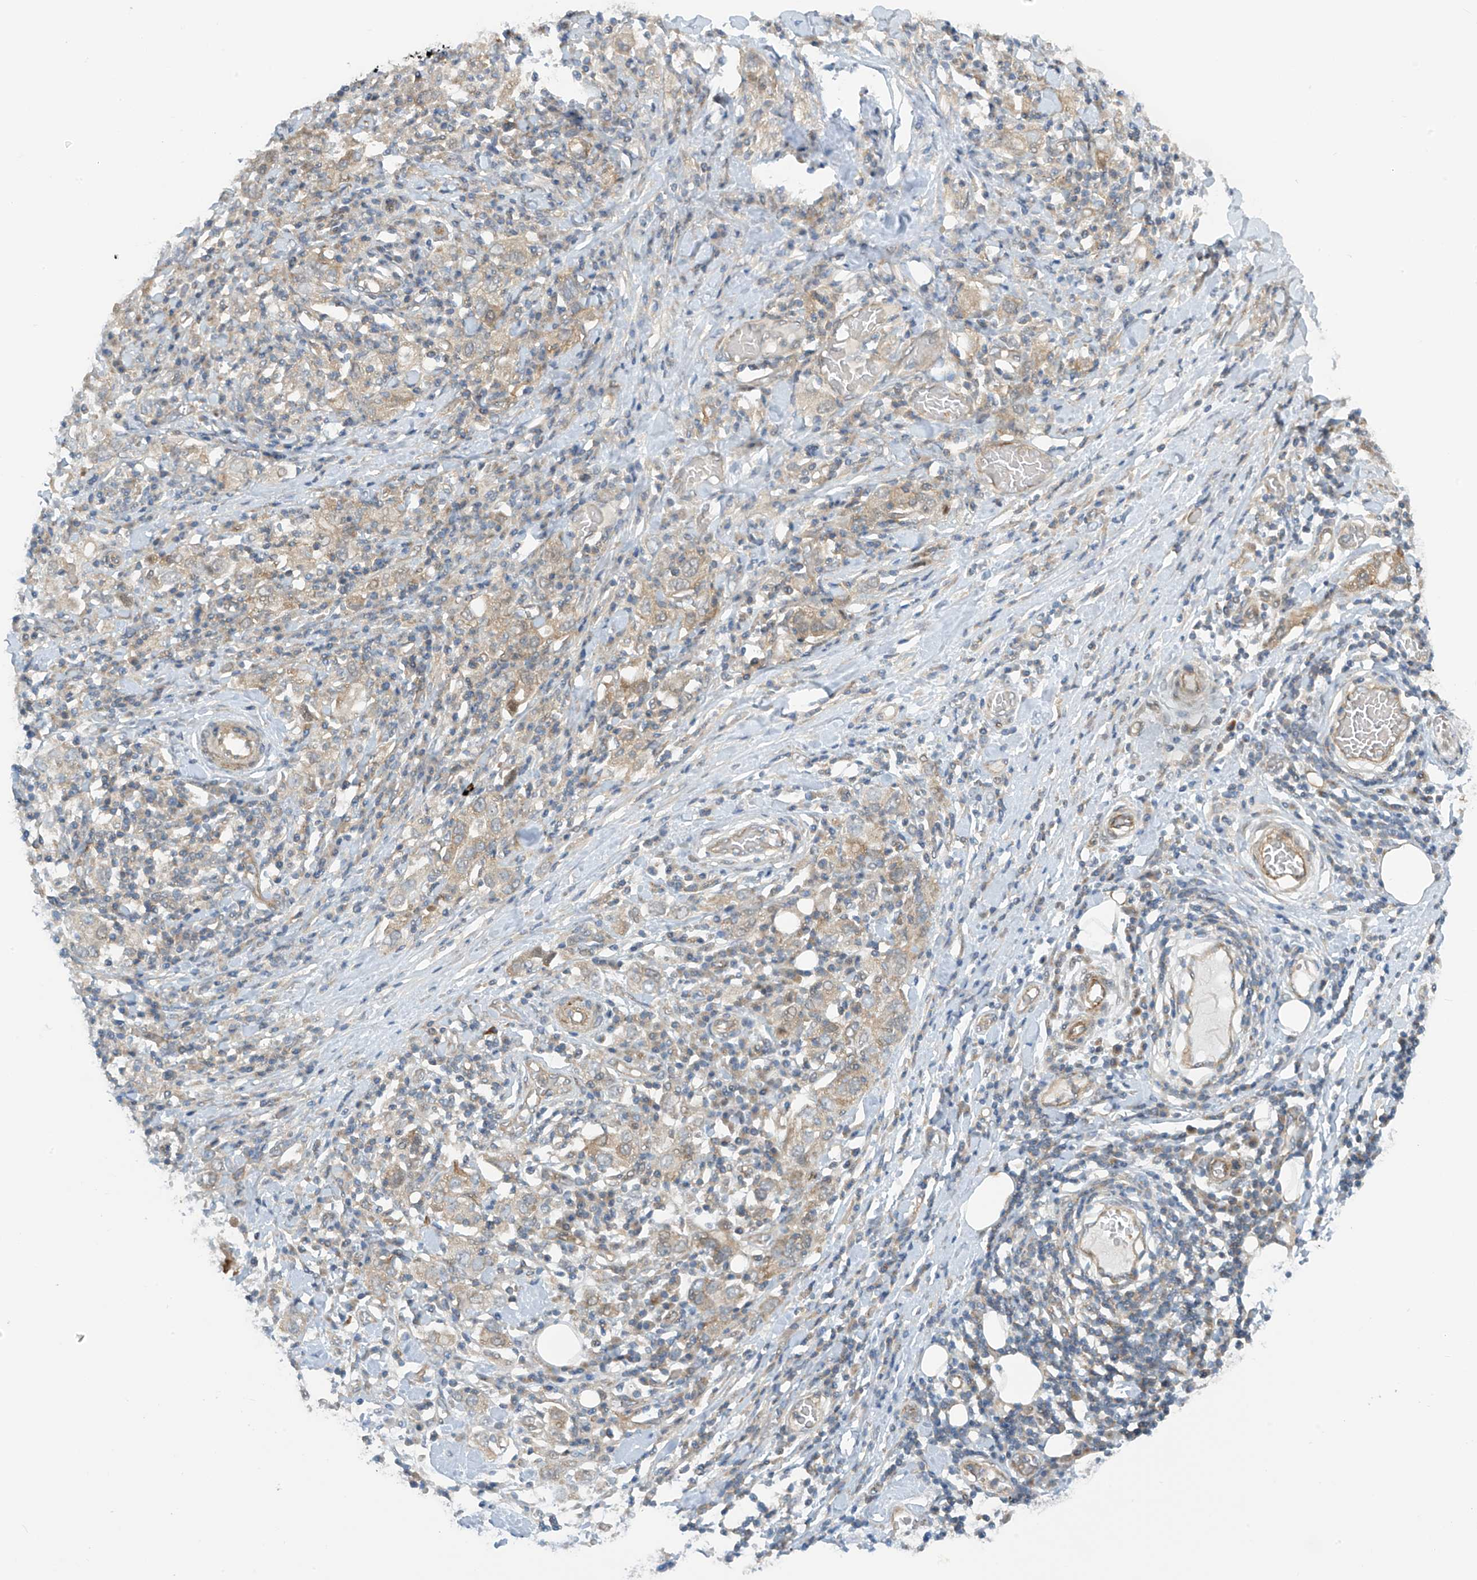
{"staining": {"intensity": "weak", "quantity": "<25%", "location": "cytoplasmic/membranous"}, "tissue": "stomach cancer", "cell_type": "Tumor cells", "image_type": "cancer", "snomed": [{"axis": "morphology", "description": "Adenocarcinoma, NOS"}, {"axis": "topography", "description": "Stomach, upper"}], "caption": "Histopathology image shows no significant protein staining in tumor cells of stomach cancer (adenocarcinoma).", "gene": "FSD1L", "patient": {"sex": "male", "age": 62}}